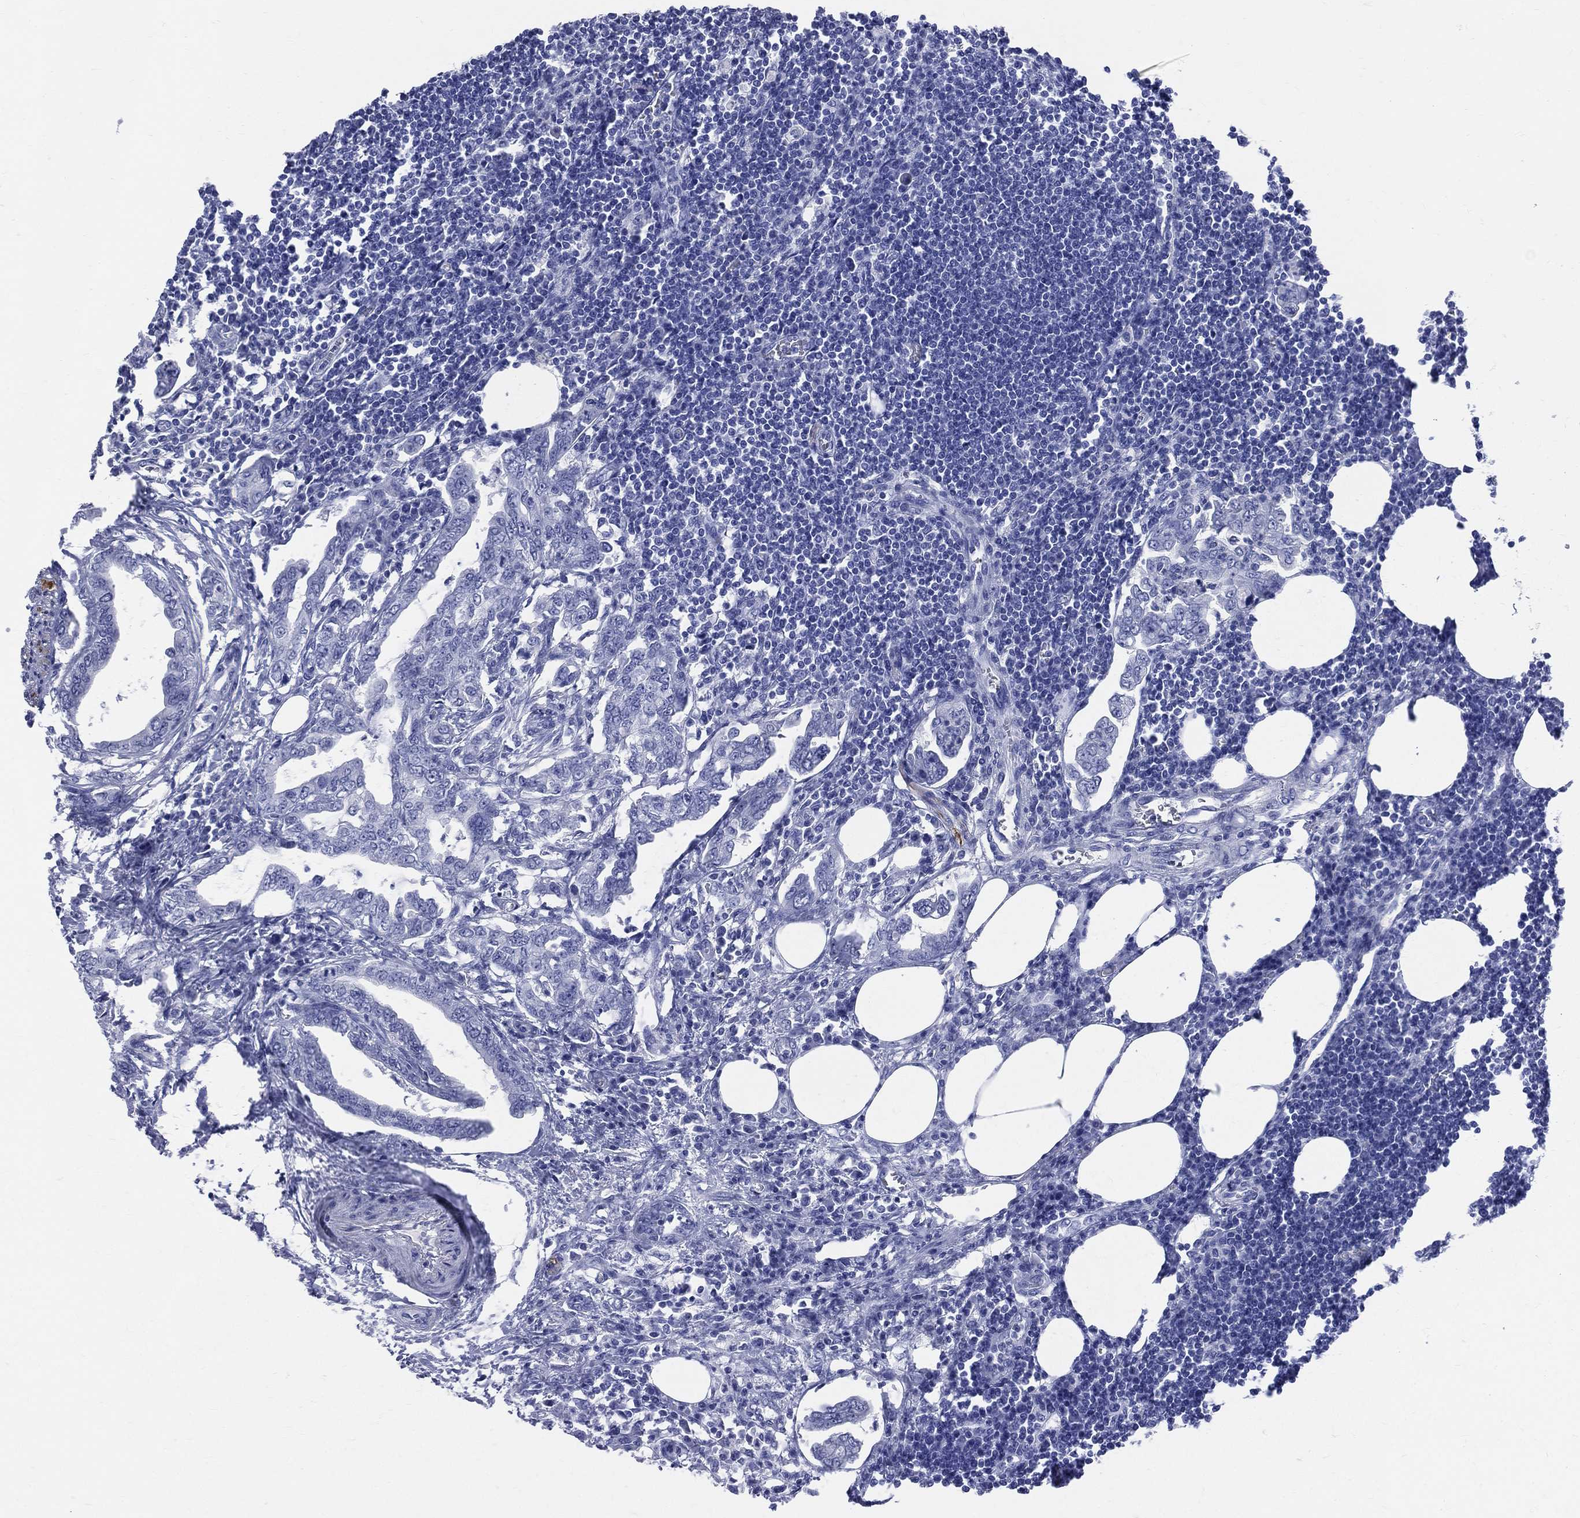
{"staining": {"intensity": "negative", "quantity": "none", "location": "none"}, "tissue": "lymph node", "cell_type": "Germinal center cells", "image_type": "normal", "snomed": [{"axis": "morphology", "description": "Normal tissue, NOS"}, {"axis": "topography", "description": "Lymph node"}], "caption": "Immunohistochemistry (IHC) histopathology image of benign lymph node: lymph node stained with DAB reveals no significant protein expression in germinal center cells.", "gene": "SYP", "patient": {"sex": "female", "age": 67}}